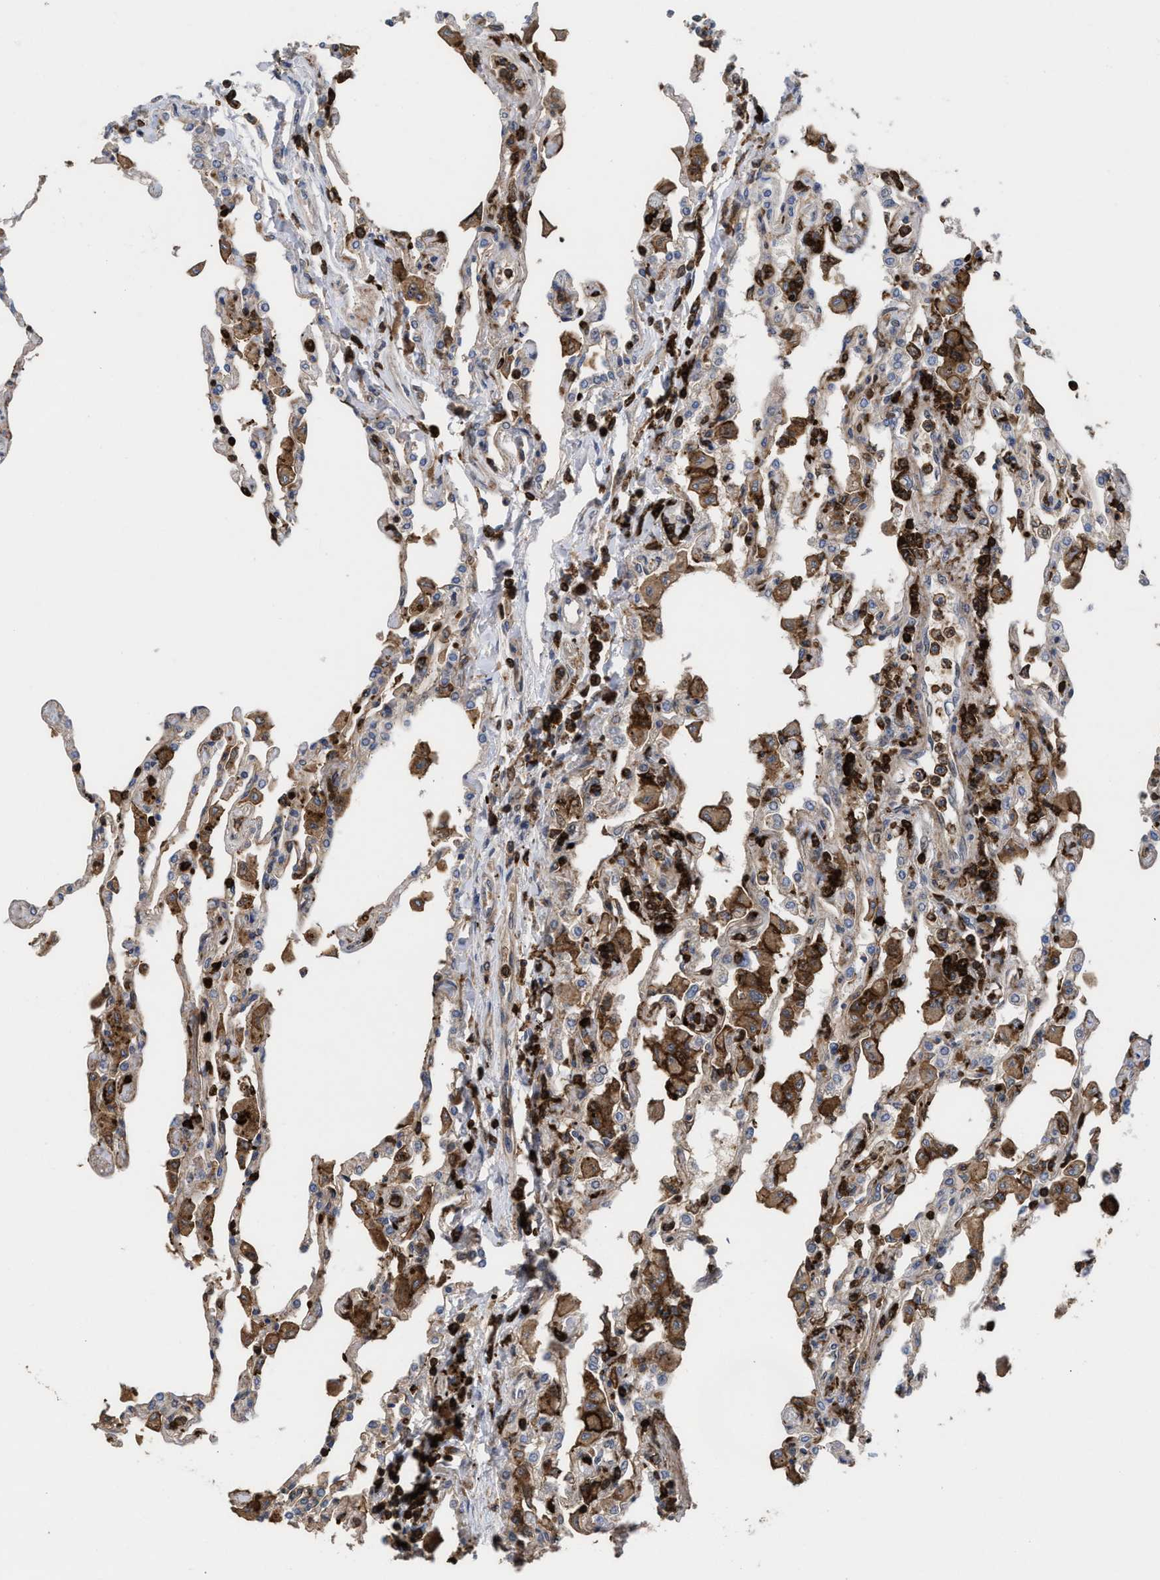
{"staining": {"intensity": "strong", "quantity": "<25%", "location": "cytoplasmic/membranous"}, "tissue": "lung", "cell_type": "Alveolar cells", "image_type": "normal", "snomed": [{"axis": "morphology", "description": "Normal tissue, NOS"}, {"axis": "topography", "description": "Bronchus"}, {"axis": "topography", "description": "Lung"}], "caption": "Approximately <25% of alveolar cells in normal human lung exhibit strong cytoplasmic/membranous protein staining as visualized by brown immunohistochemical staining.", "gene": "PTPRE", "patient": {"sex": "female", "age": 49}}